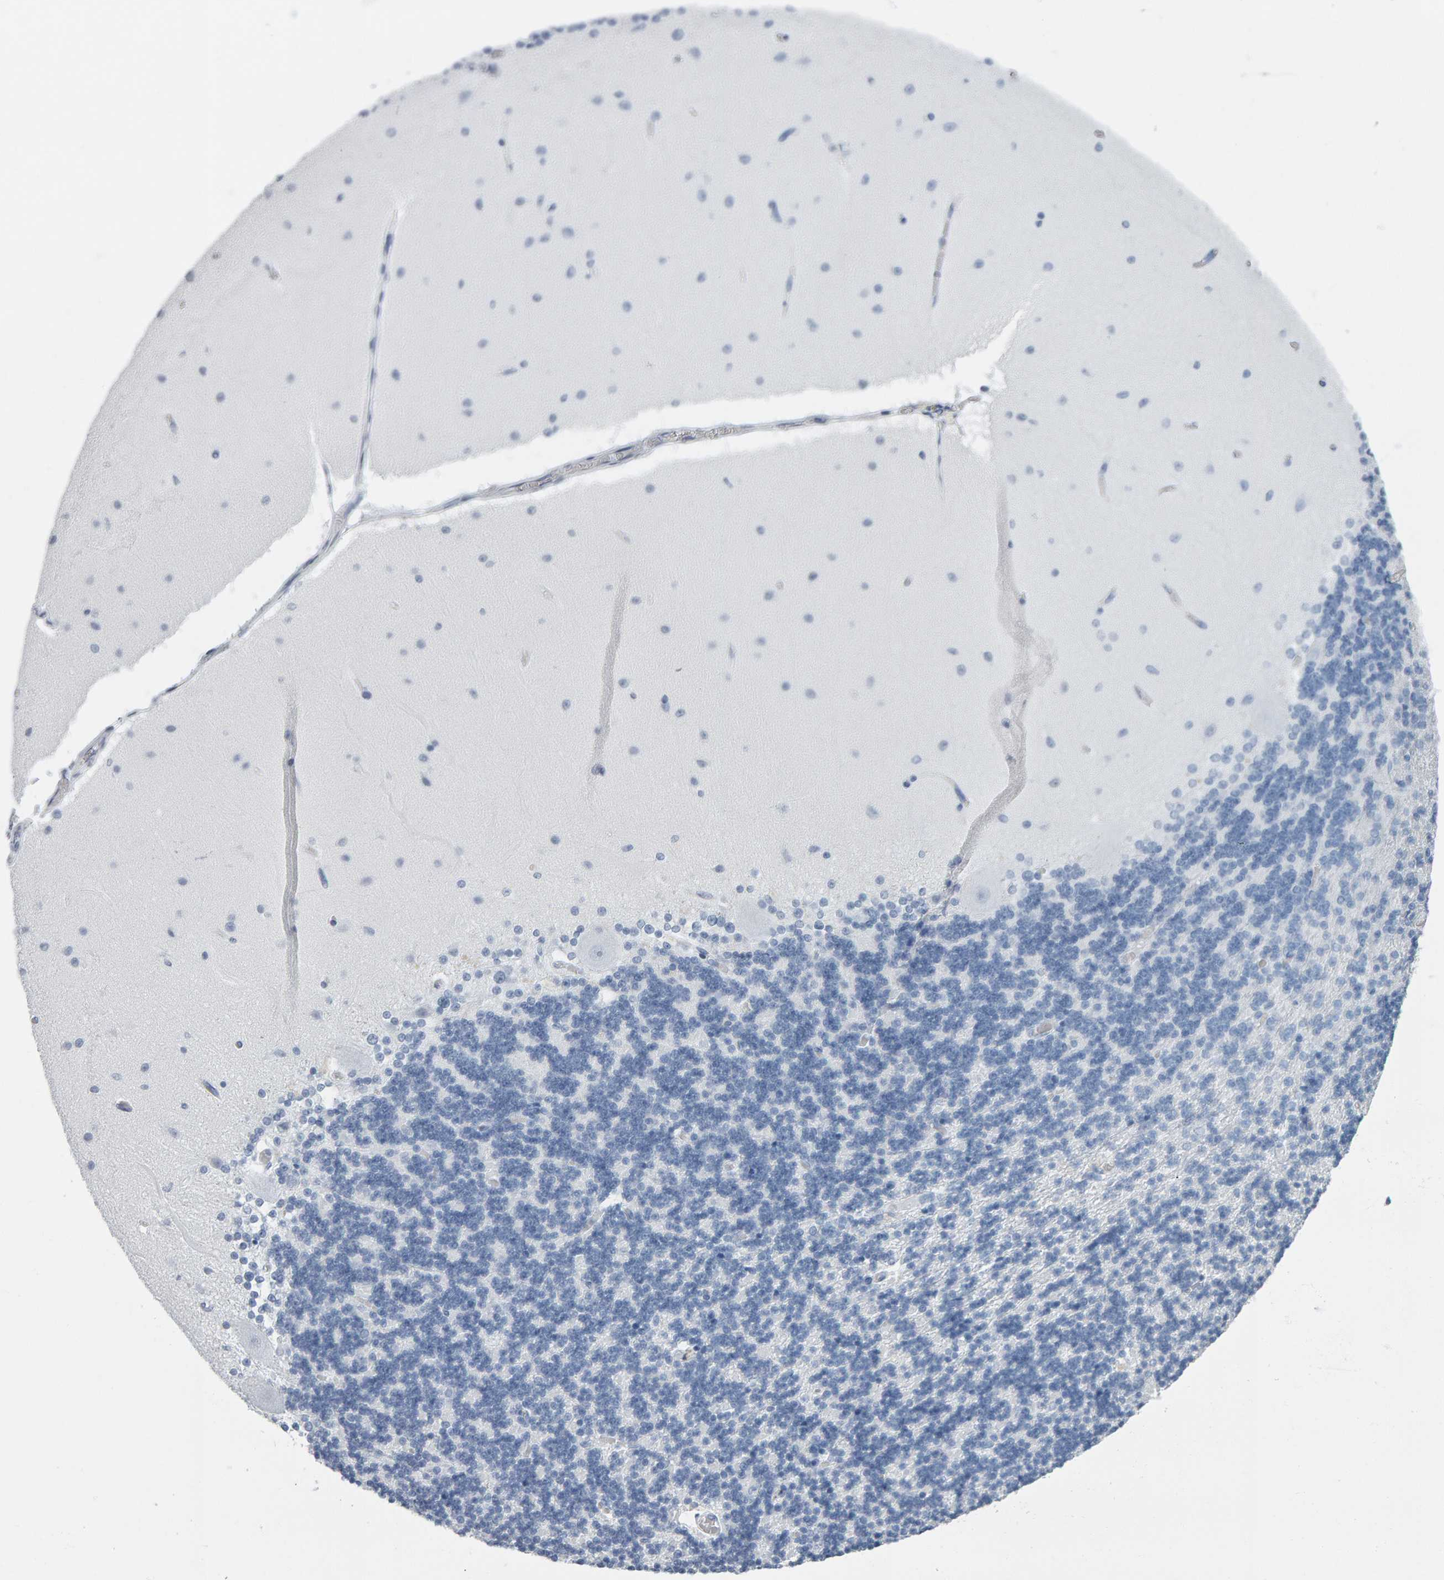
{"staining": {"intensity": "negative", "quantity": "none", "location": "none"}, "tissue": "cerebellum", "cell_type": "Cells in granular layer", "image_type": "normal", "snomed": [{"axis": "morphology", "description": "Normal tissue, NOS"}, {"axis": "topography", "description": "Cerebellum"}], "caption": "Human cerebellum stained for a protein using IHC demonstrates no positivity in cells in granular layer.", "gene": "SPACA3", "patient": {"sex": "female", "age": 54}}